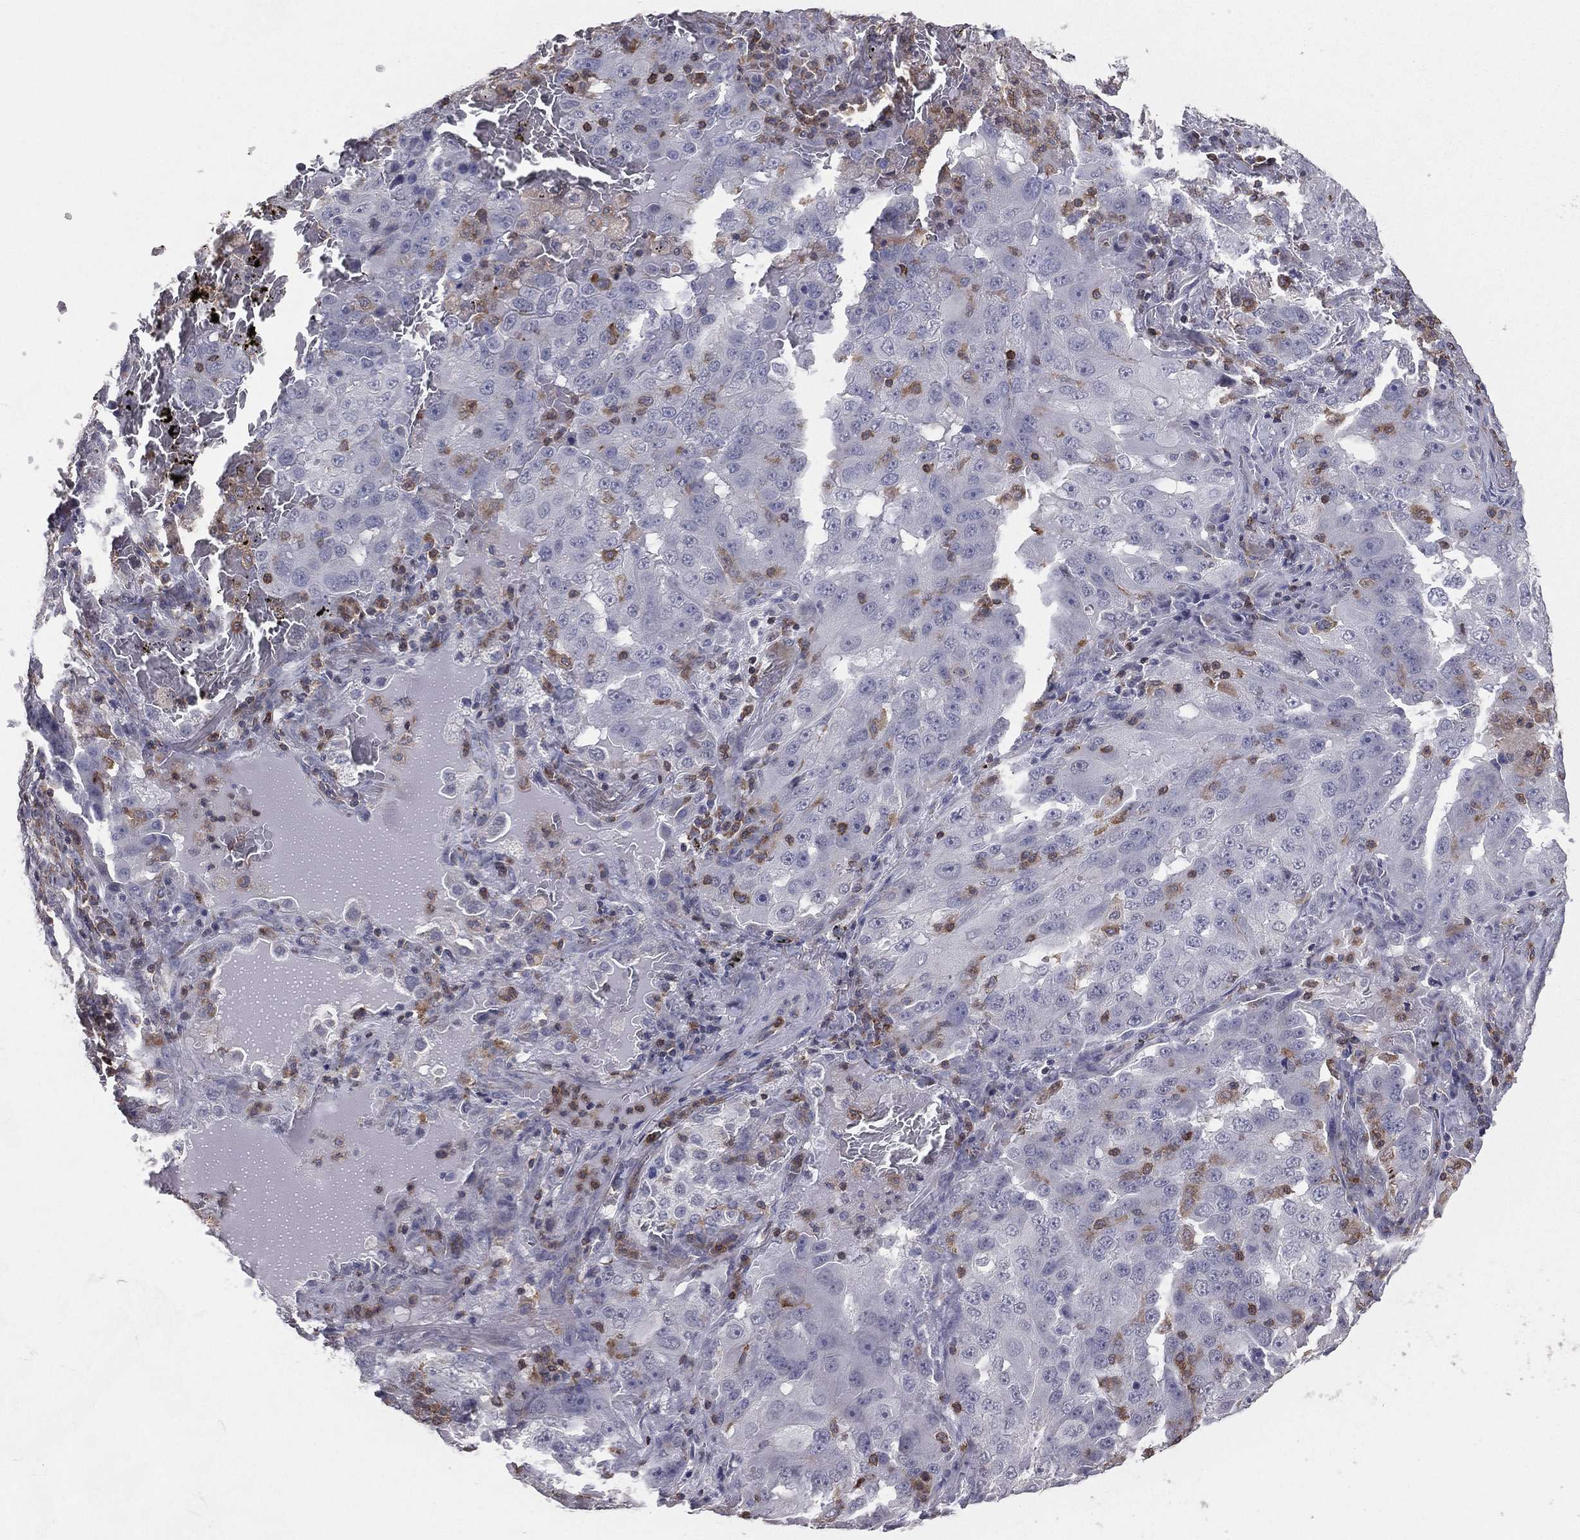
{"staining": {"intensity": "negative", "quantity": "none", "location": "none"}, "tissue": "lung cancer", "cell_type": "Tumor cells", "image_type": "cancer", "snomed": [{"axis": "morphology", "description": "Adenocarcinoma, NOS"}, {"axis": "topography", "description": "Lung"}], "caption": "This is a histopathology image of IHC staining of lung adenocarcinoma, which shows no positivity in tumor cells.", "gene": "PSTPIP1", "patient": {"sex": "female", "age": 61}}